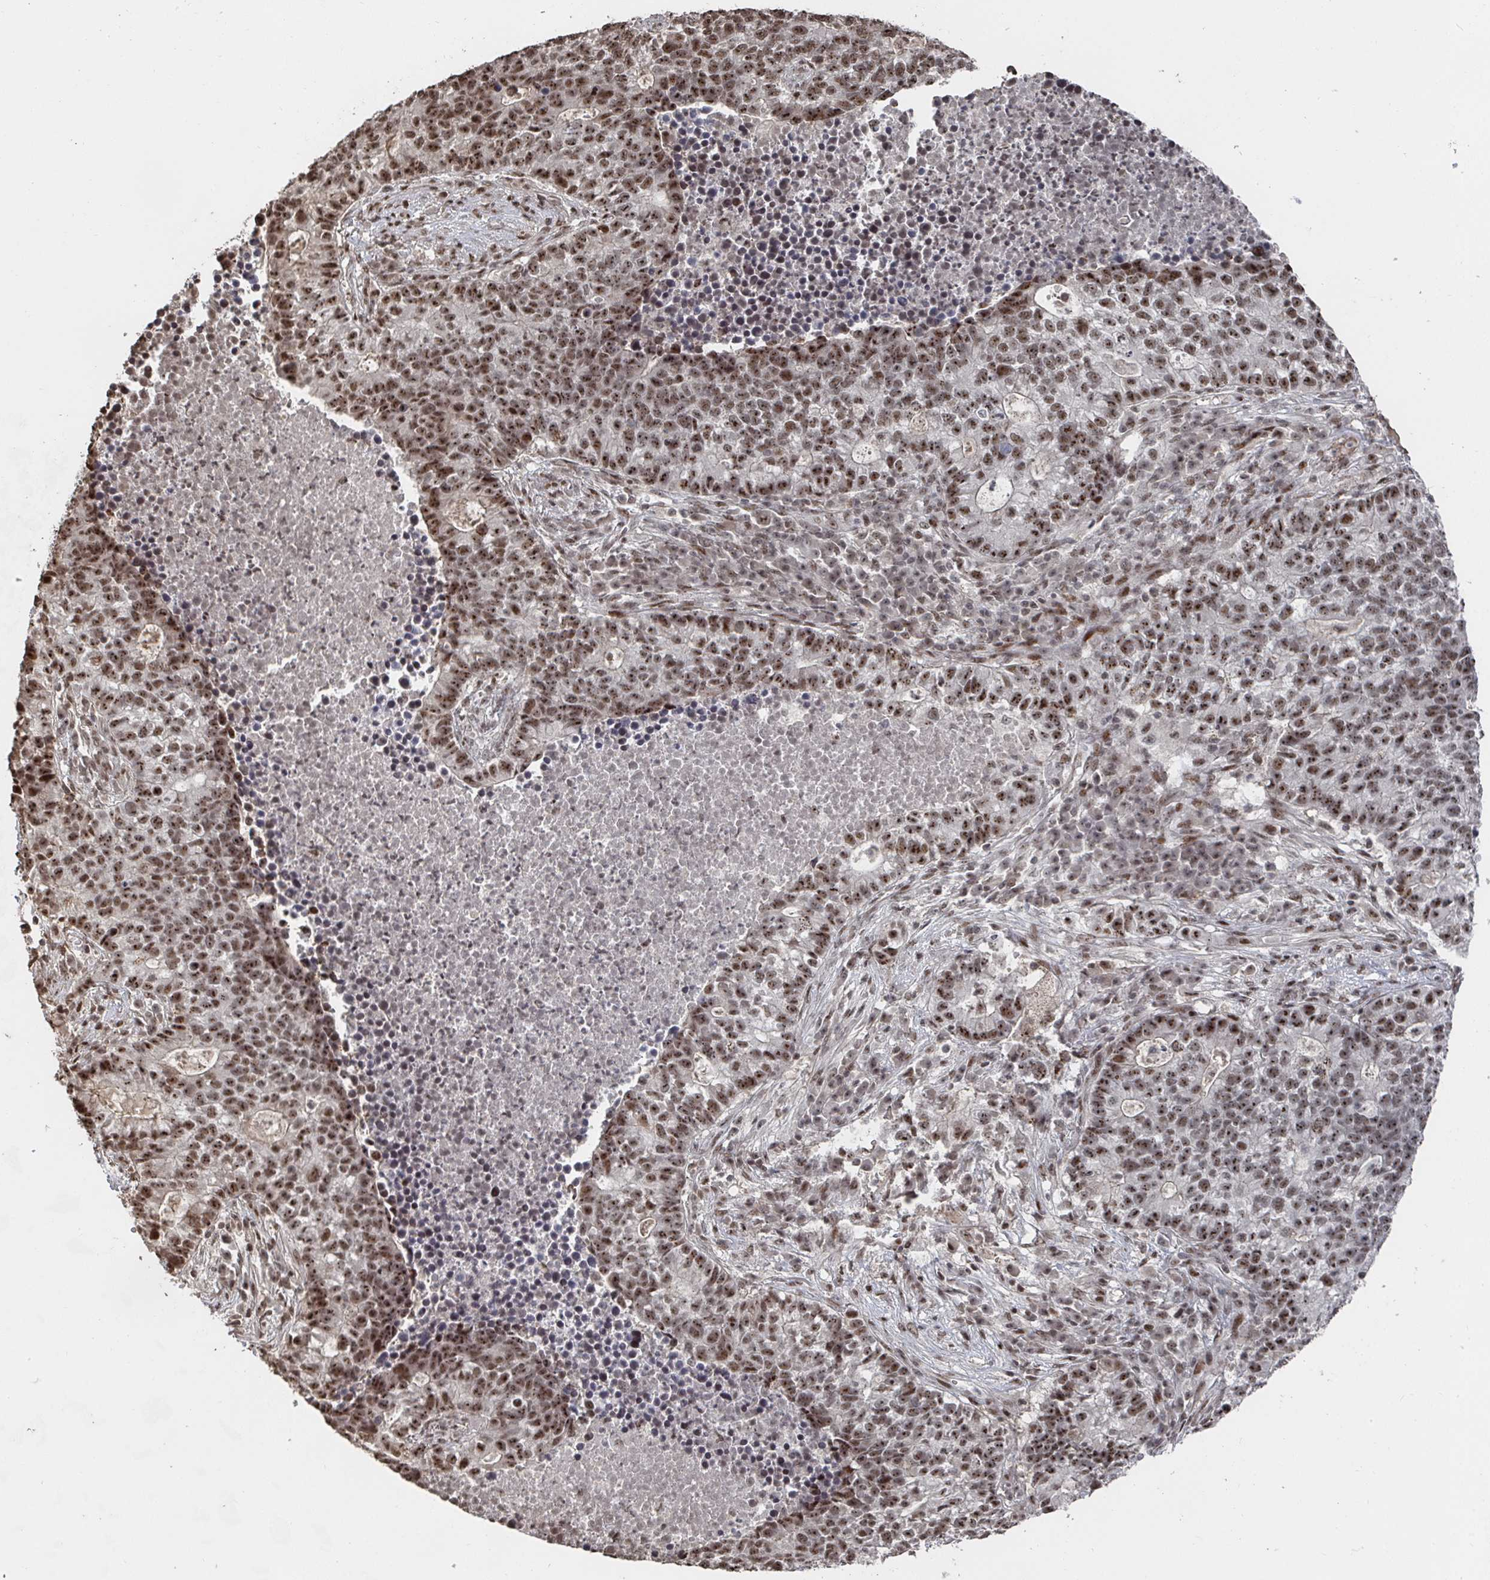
{"staining": {"intensity": "moderate", "quantity": ">75%", "location": "nuclear"}, "tissue": "lung cancer", "cell_type": "Tumor cells", "image_type": "cancer", "snomed": [{"axis": "morphology", "description": "Adenocarcinoma, NOS"}, {"axis": "topography", "description": "Lung"}], "caption": "A histopathology image of human lung cancer (adenocarcinoma) stained for a protein exhibits moderate nuclear brown staining in tumor cells. The staining was performed using DAB to visualize the protein expression in brown, while the nuclei were stained in blue with hematoxylin (Magnification: 20x).", "gene": "ZDHHC12", "patient": {"sex": "male", "age": 57}}